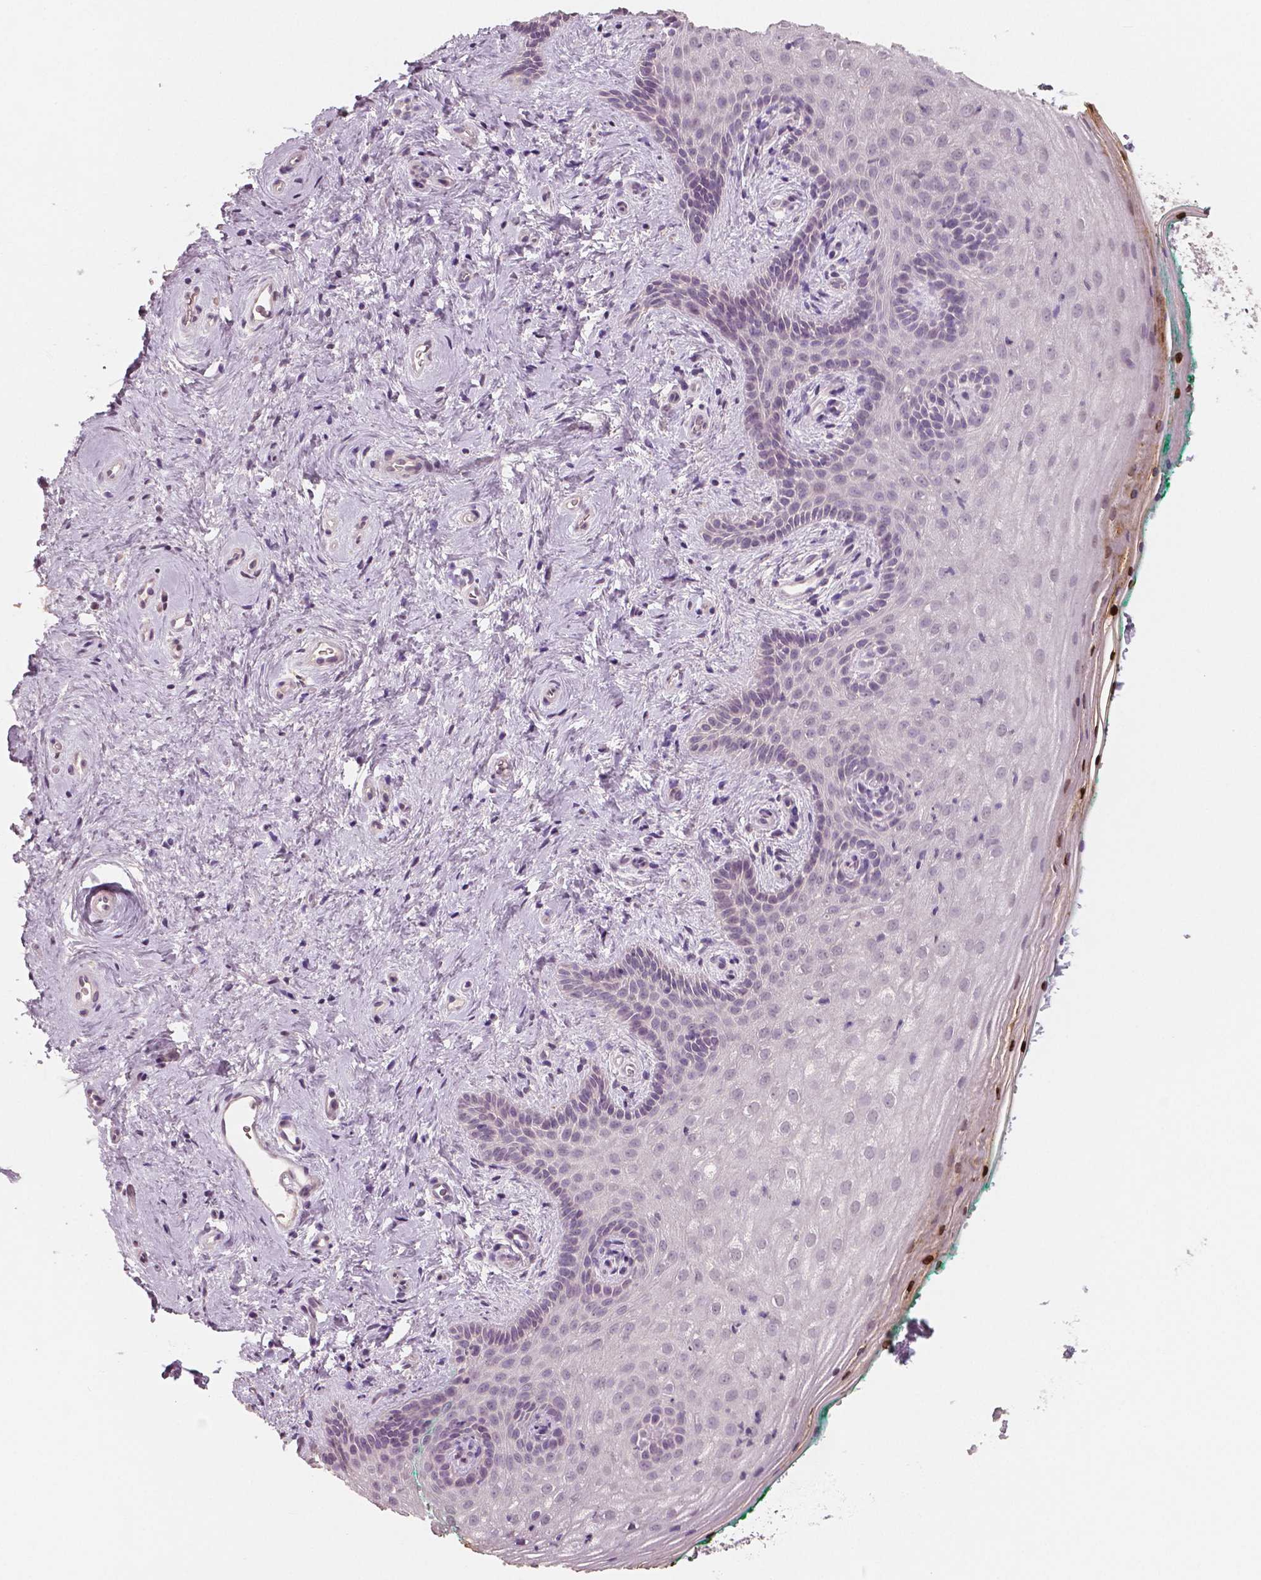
{"staining": {"intensity": "negative", "quantity": "none", "location": "none"}, "tissue": "vagina", "cell_type": "Squamous epithelial cells", "image_type": "normal", "snomed": [{"axis": "morphology", "description": "Normal tissue, NOS"}, {"axis": "topography", "description": "Vagina"}], "caption": "High power microscopy photomicrograph of an IHC photomicrograph of unremarkable vagina, revealing no significant expression in squamous epithelial cells.", "gene": "RNASE7", "patient": {"sex": "female", "age": 45}}